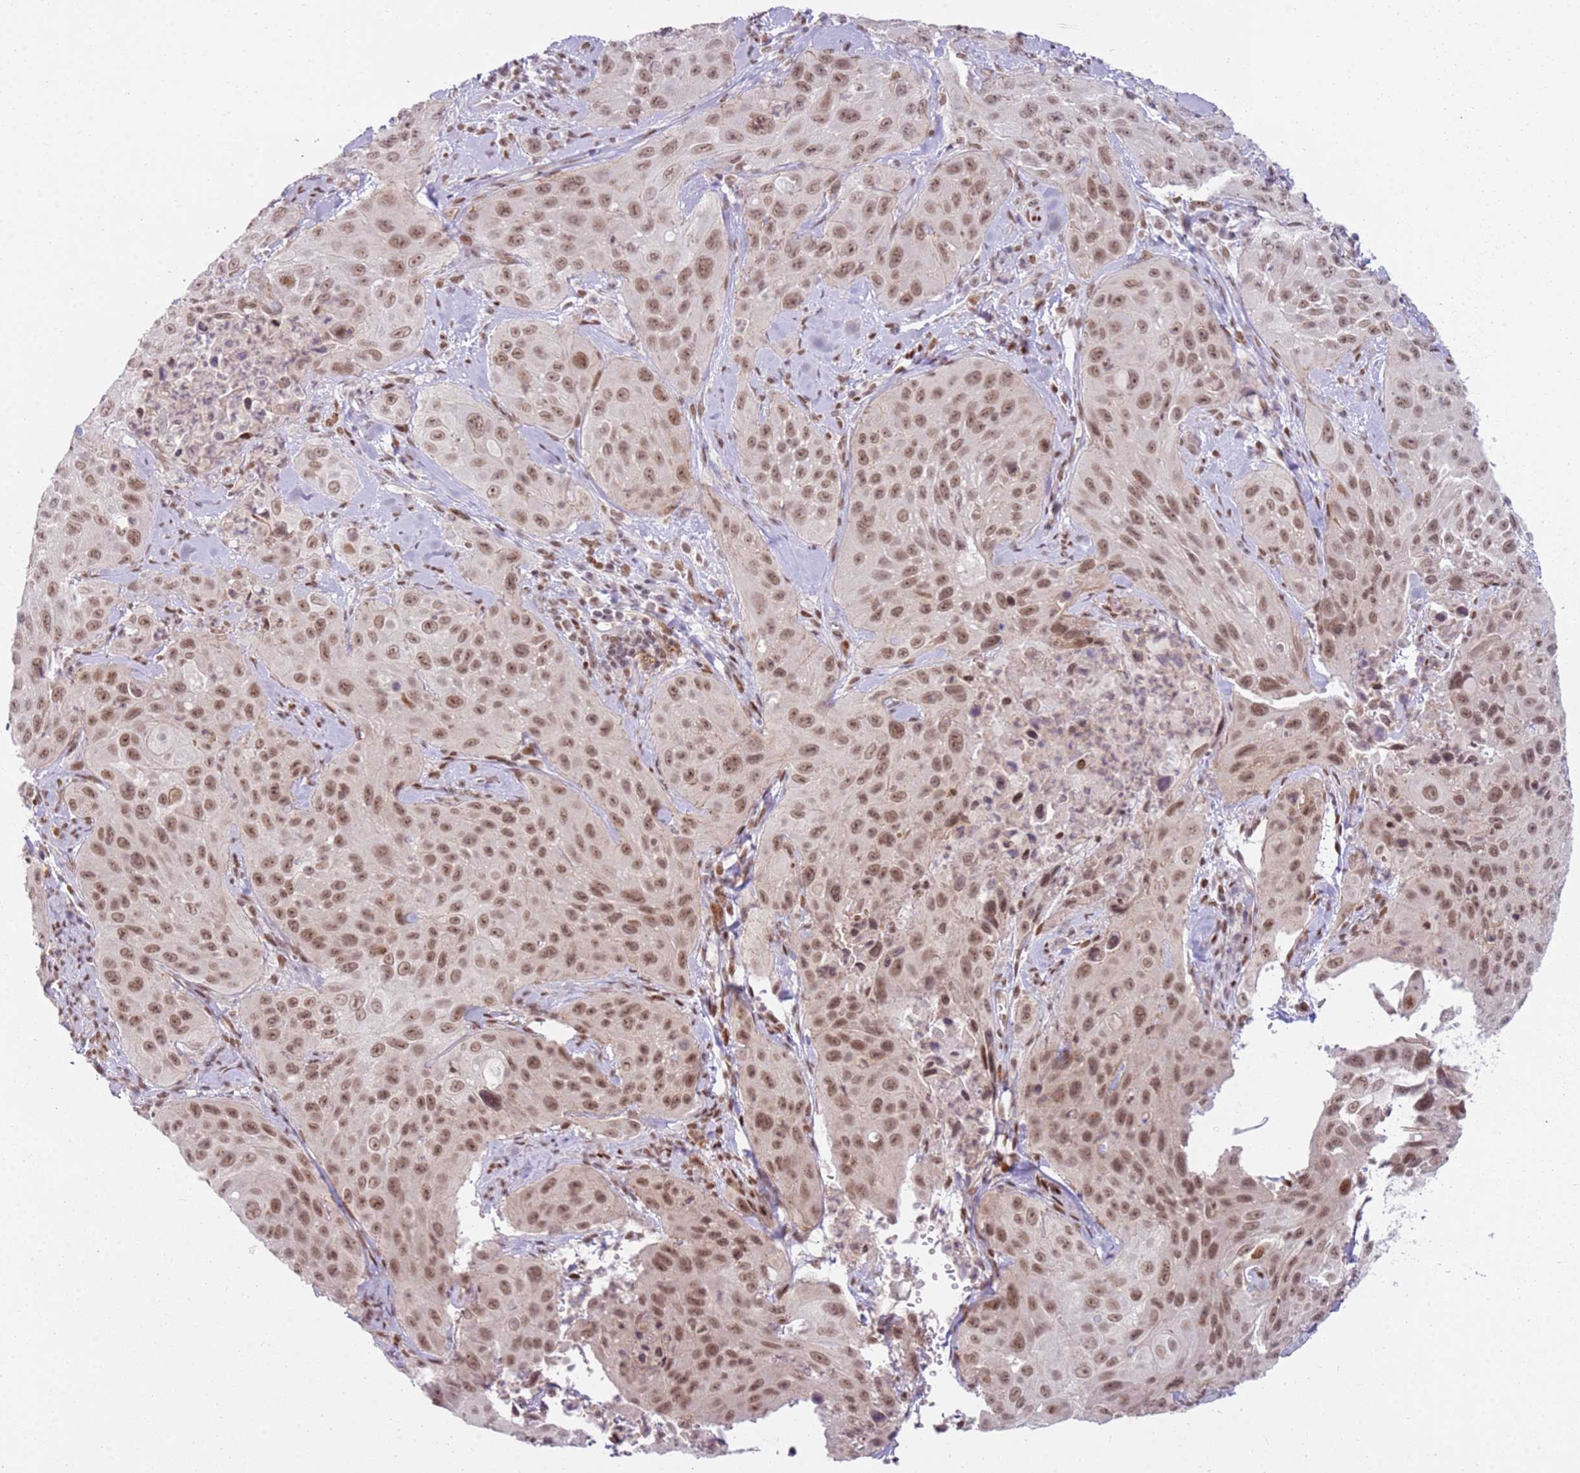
{"staining": {"intensity": "moderate", "quantity": ">75%", "location": "nuclear"}, "tissue": "cervical cancer", "cell_type": "Tumor cells", "image_type": "cancer", "snomed": [{"axis": "morphology", "description": "Squamous cell carcinoma, NOS"}, {"axis": "topography", "description": "Cervix"}], "caption": "Immunohistochemical staining of cervical cancer (squamous cell carcinoma) demonstrates medium levels of moderate nuclear staining in about >75% of tumor cells. Using DAB (brown) and hematoxylin (blue) stains, captured at high magnification using brightfield microscopy.", "gene": "PHC2", "patient": {"sex": "female", "age": 42}}